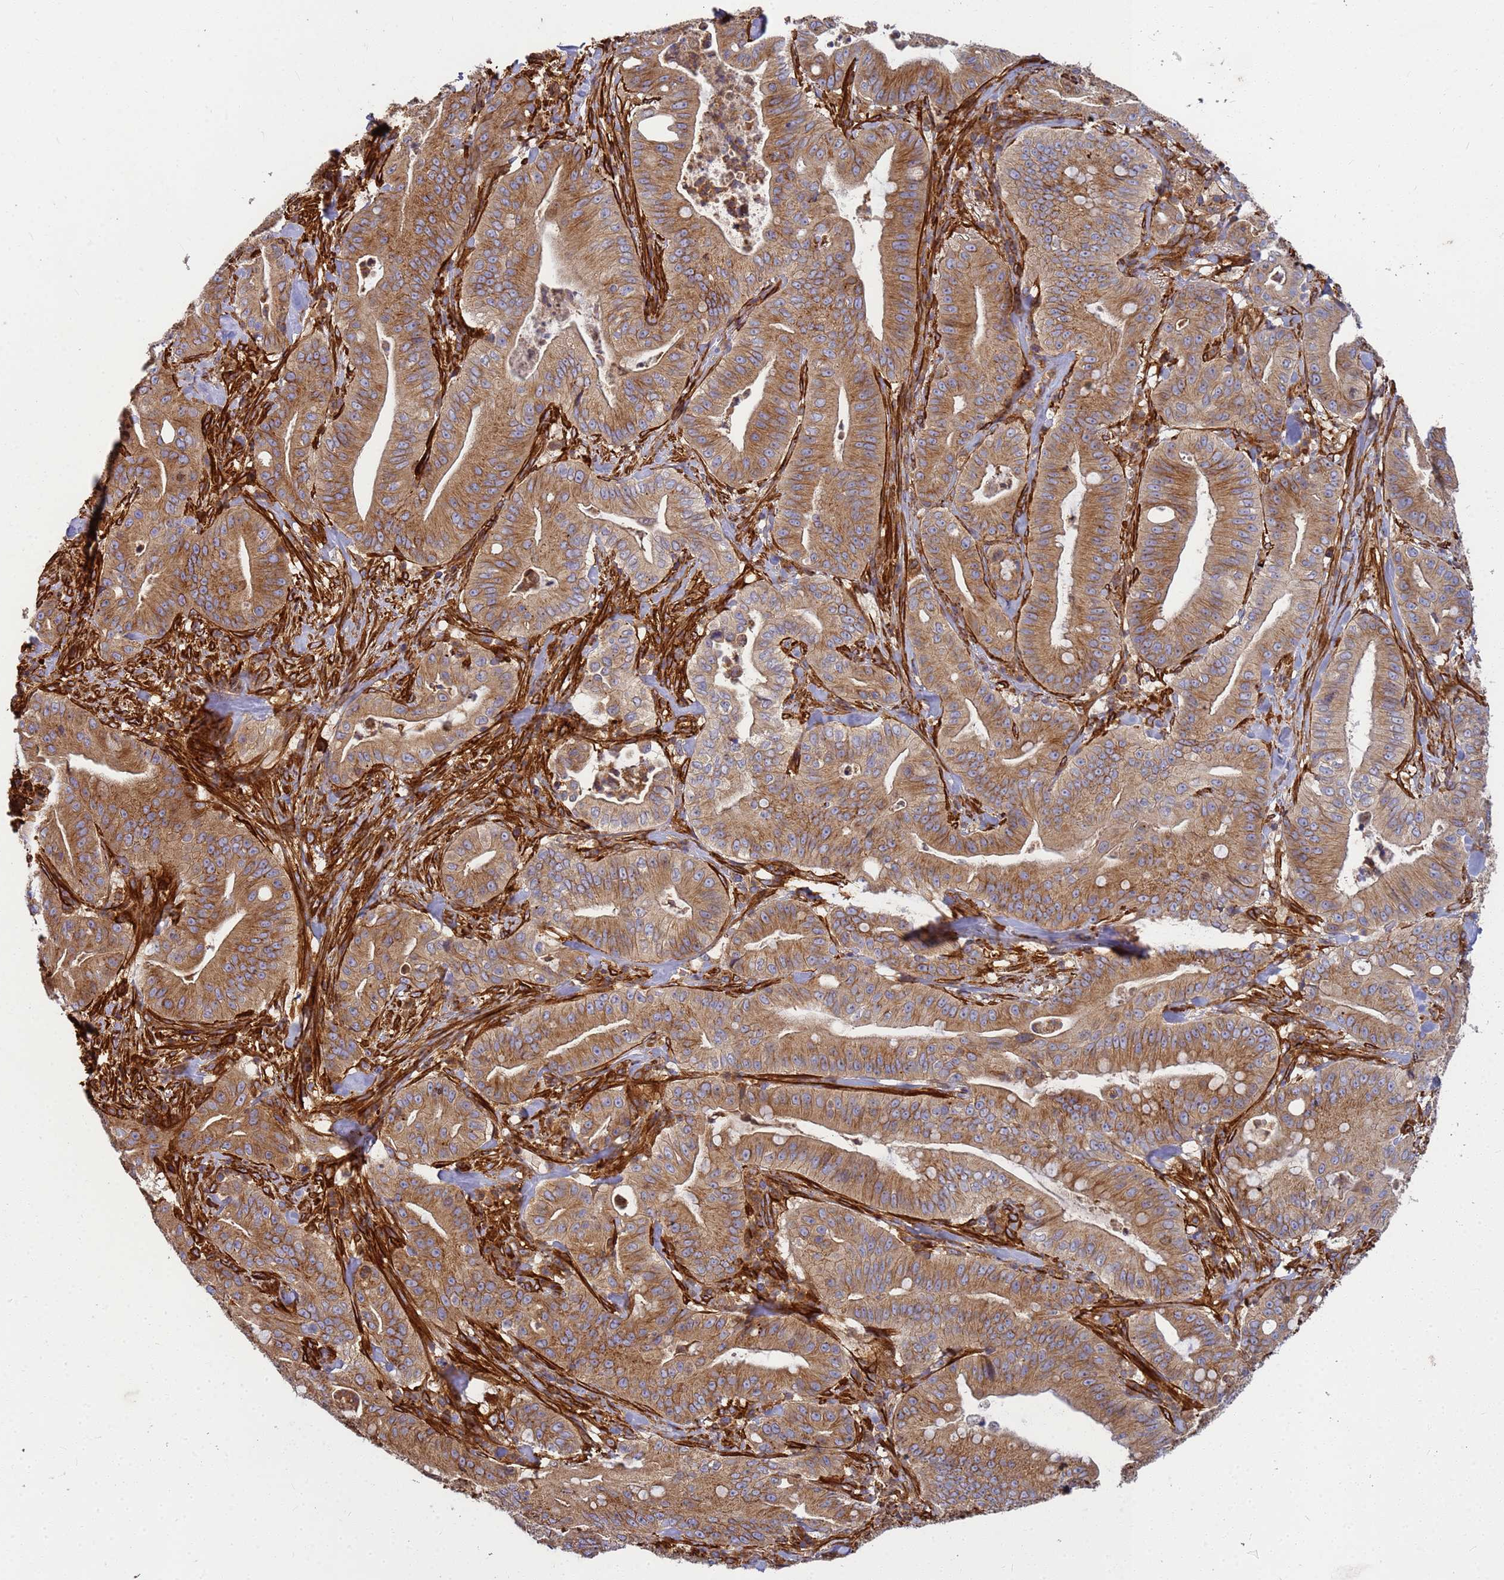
{"staining": {"intensity": "moderate", "quantity": ">75%", "location": "cytoplasmic/membranous"}, "tissue": "pancreatic cancer", "cell_type": "Tumor cells", "image_type": "cancer", "snomed": [{"axis": "morphology", "description": "Adenocarcinoma, NOS"}, {"axis": "topography", "description": "Pancreas"}], "caption": "The image displays a brown stain indicating the presence of a protein in the cytoplasmic/membranous of tumor cells in pancreatic cancer.", "gene": "C2CD5", "patient": {"sex": "male", "age": 71}}